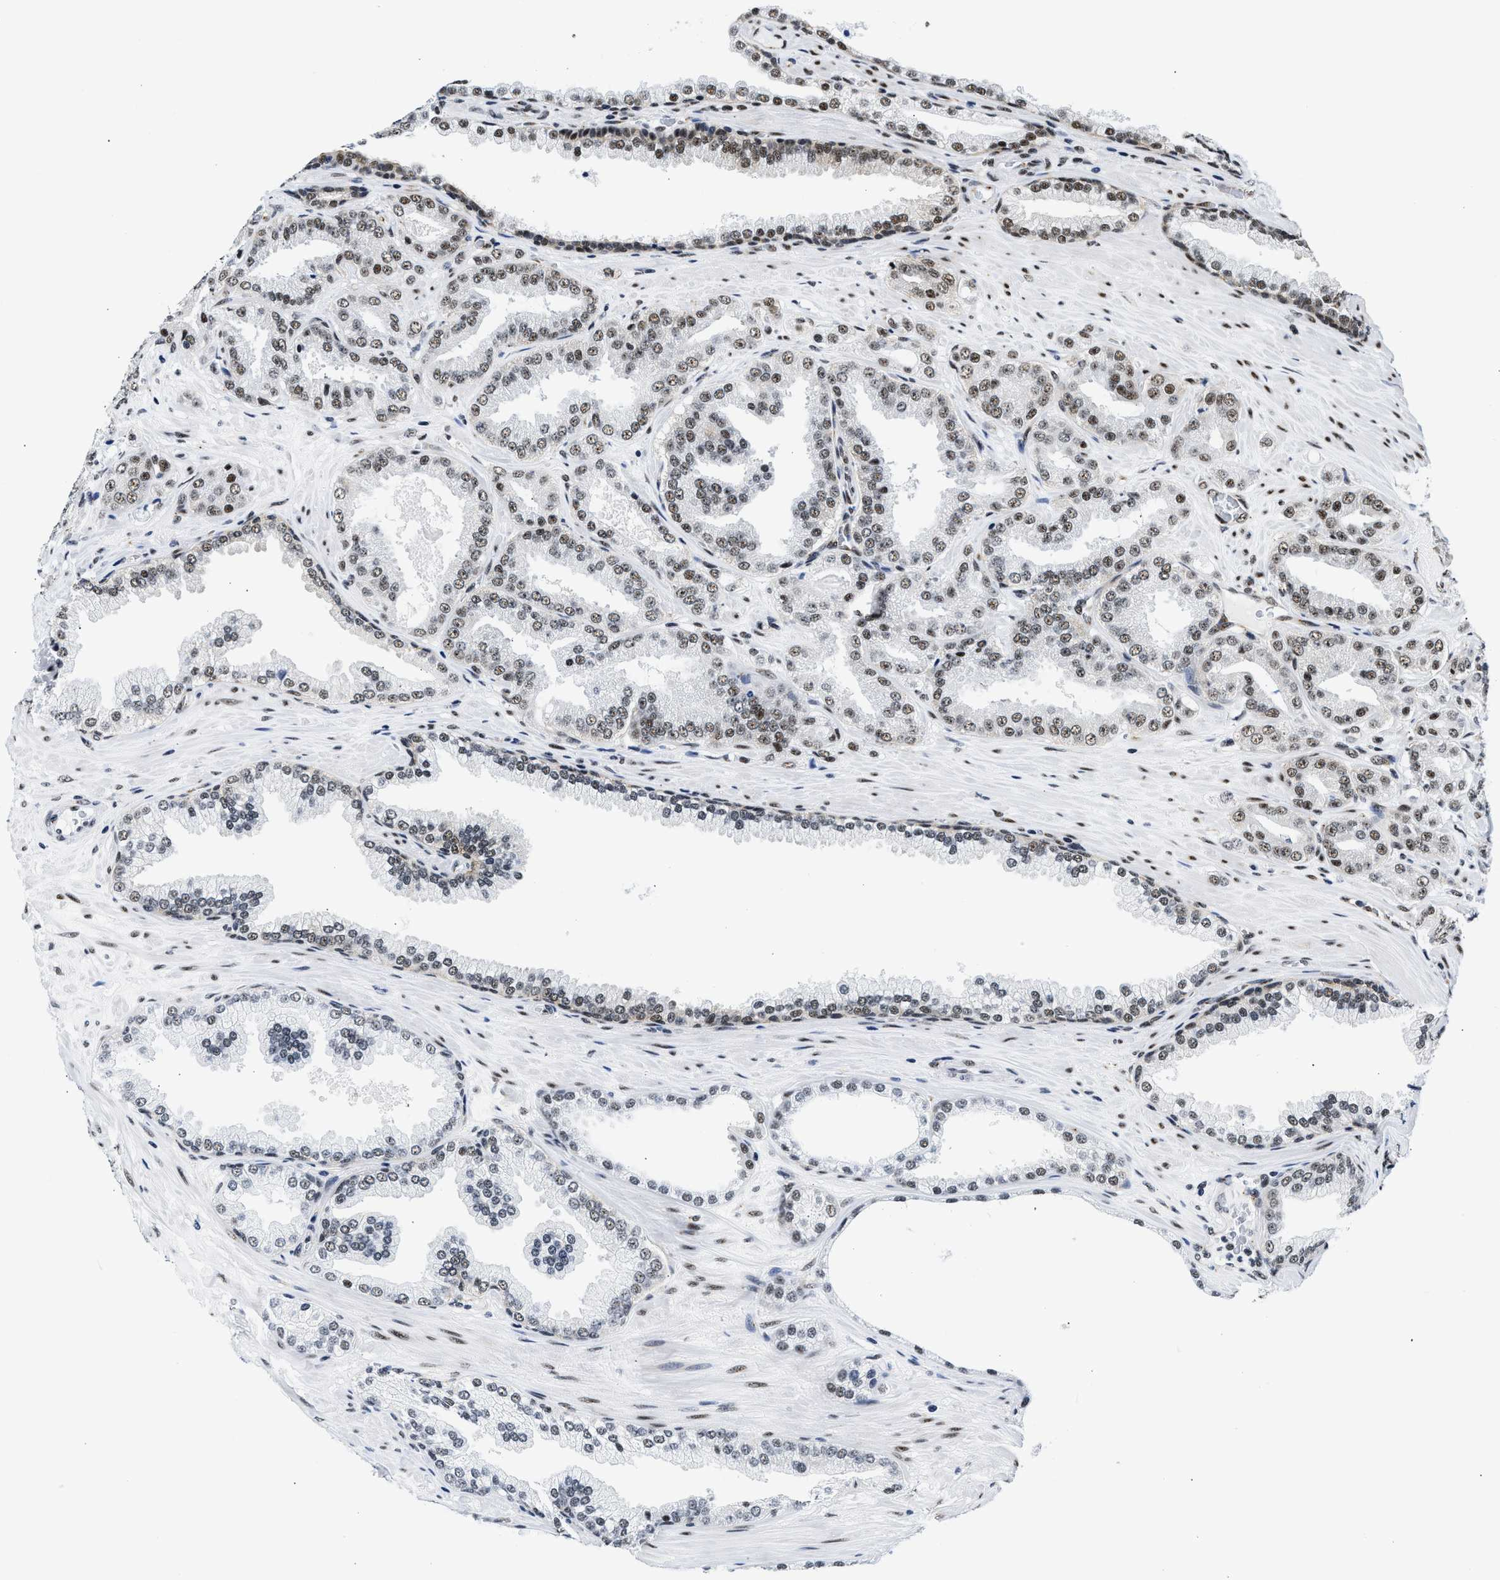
{"staining": {"intensity": "moderate", "quantity": ">75%", "location": "nuclear"}, "tissue": "prostate cancer", "cell_type": "Tumor cells", "image_type": "cancer", "snomed": [{"axis": "morphology", "description": "Adenocarcinoma, High grade"}, {"axis": "topography", "description": "Prostate"}], "caption": "Approximately >75% of tumor cells in human high-grade adenocarcinoma (prostate) demonstrate moderate nuclear protein expression as visualized by brown immunohistochemical staining.", "gene": "RBM8A", "patient": {"sex": "male", "age": 71}}